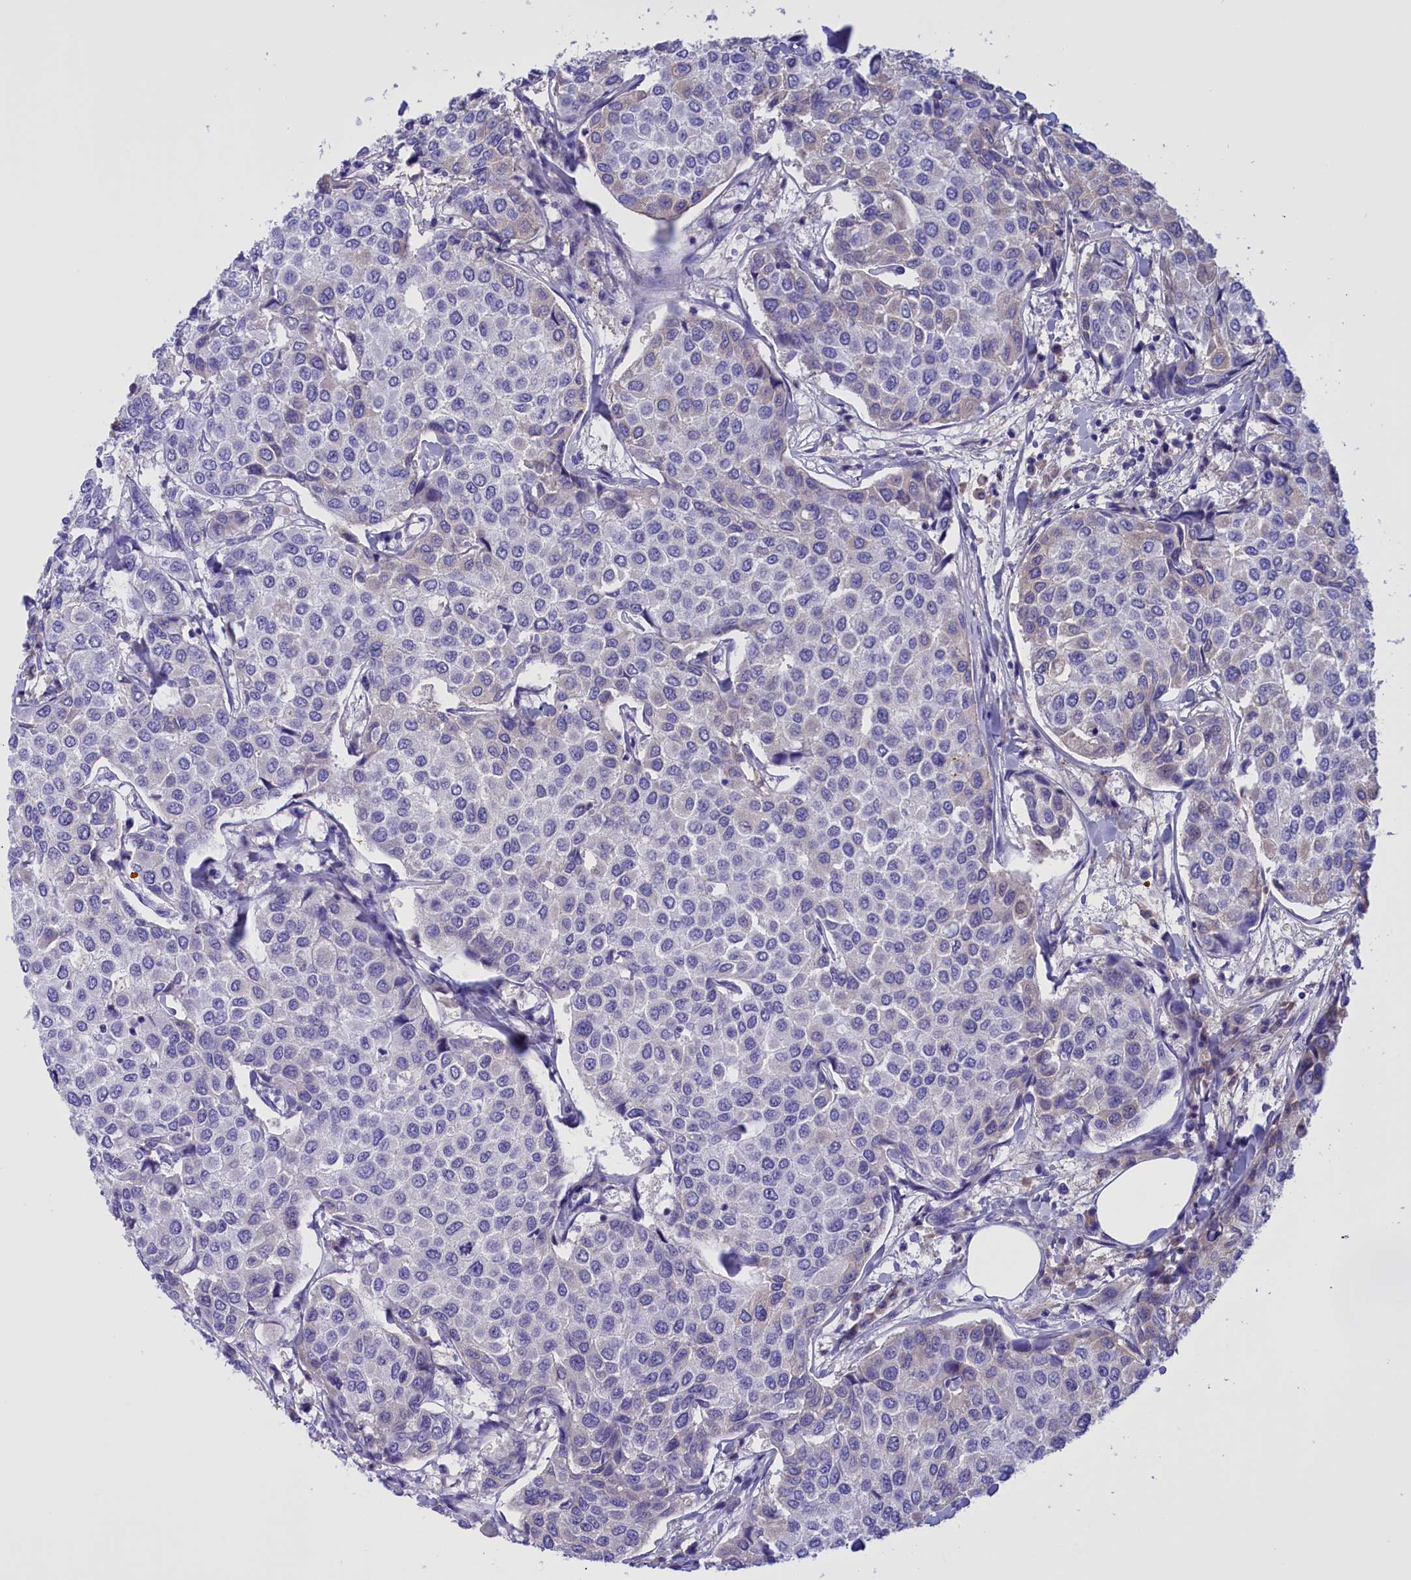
{"staining": {"intensity": "weak", "quantity": "<25%", "location": "cytoplasmic/membranous"}, "tissue": "breast cancer", "cell_type": "Tumor cells", "image_type": "cancer", "snomed": [{"axis": "morphology", "description": "Duct carcinoma"}, {"axis": "topography", "description": "Breast"}], "caption": "Immunohistochemistry (IHC) image of neoplastic tissue: human breast invasive ductal carcinoma stained with DAB displays no significant protein staining in tumor cells. (IHC, brightfield microscopy, high magnification).", "gene": "PROK2", "patient": {"sex": "female", "age": 55}}